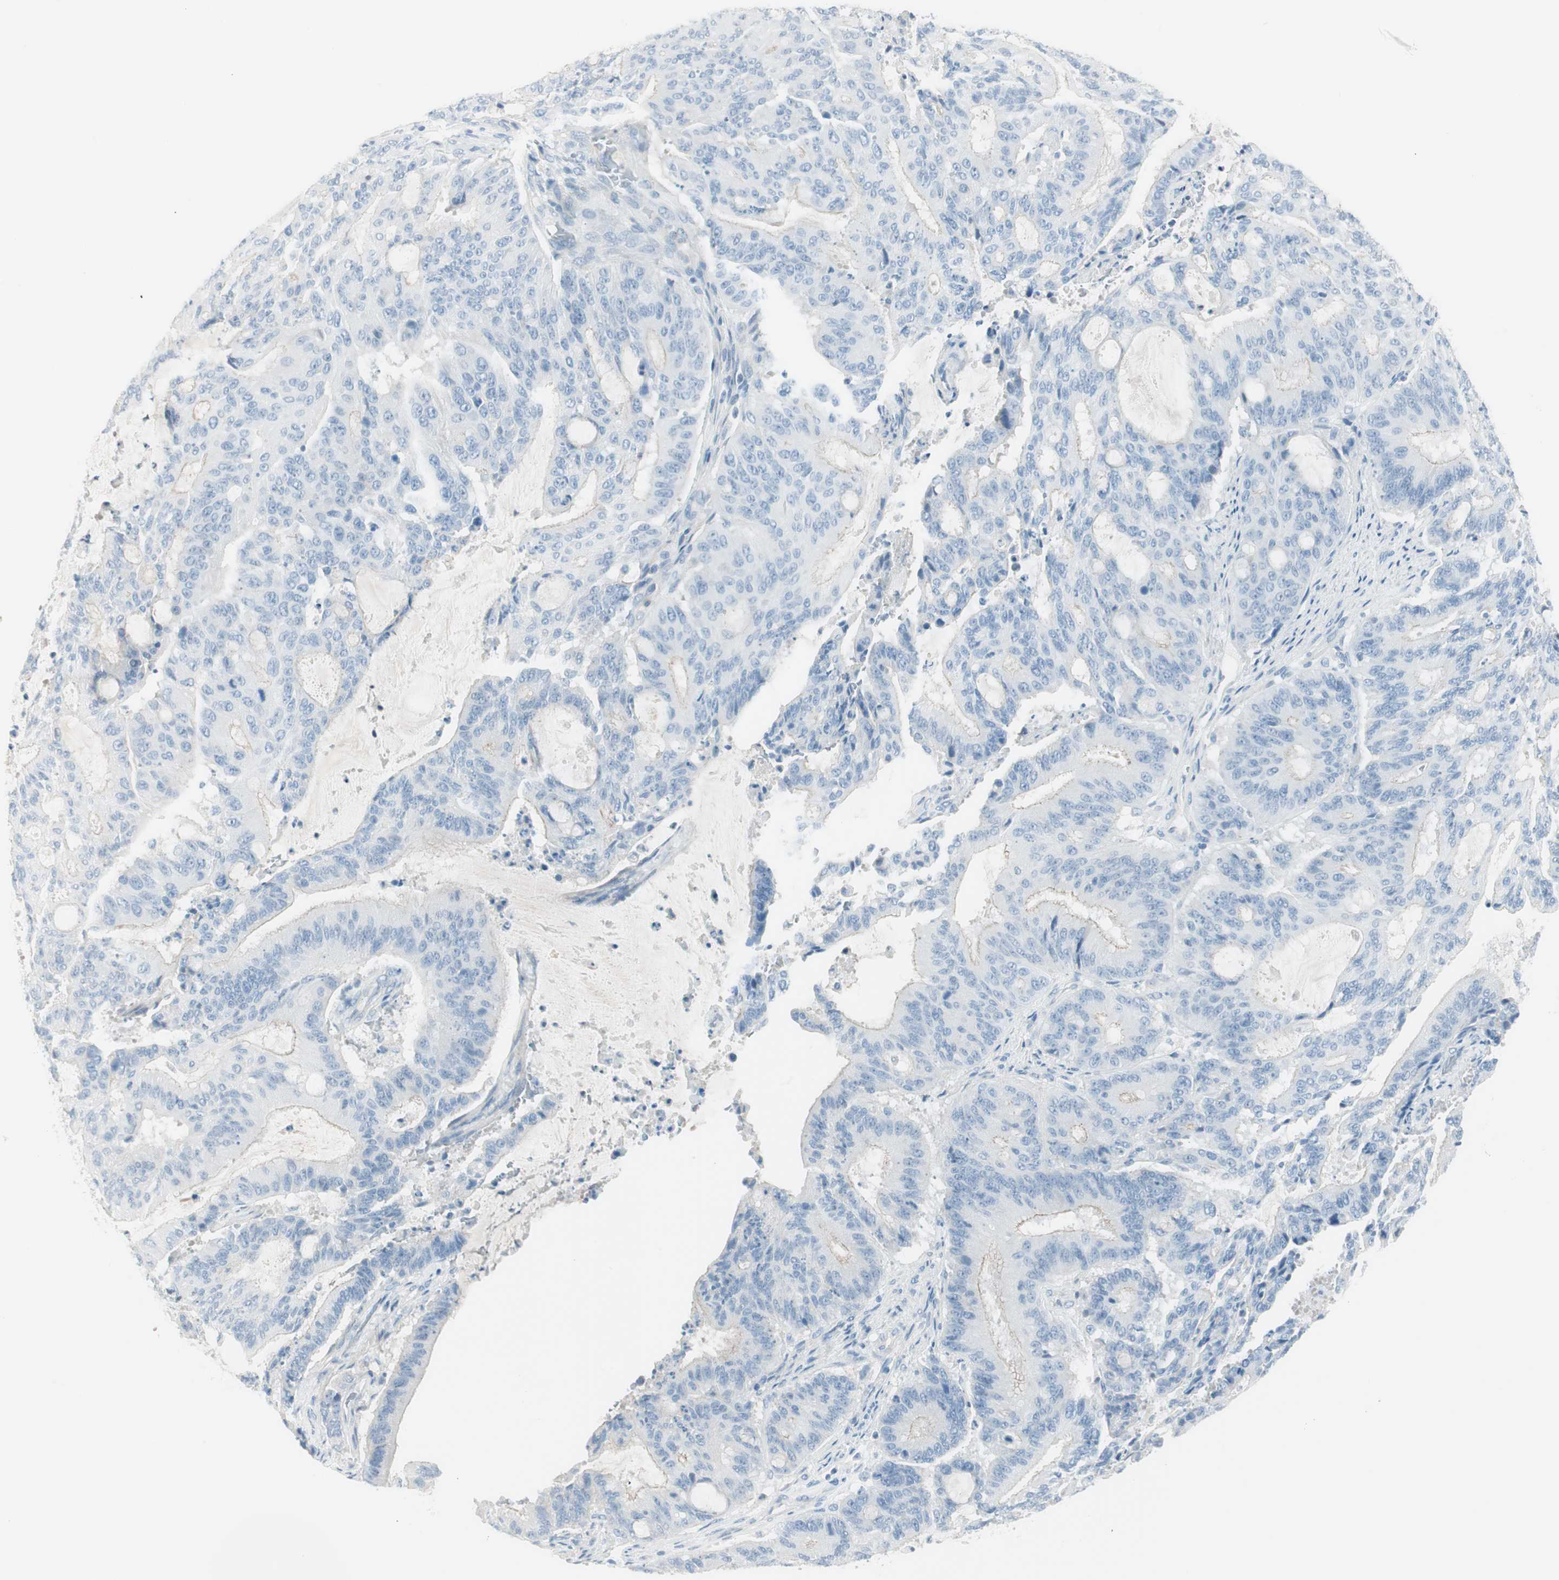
{"staining": {"intensity": "weak", "quantity": "25%-75%", "location": "cytoplasmic/membranous"}, "tissue": "liver cancer", "cell_type": "Tumor cells", "image_type": "cancer", "snomed": [{"axis": "morphology", "description": "Cholangiocarcinoma"}, {"axis": "topography", "description": "Liver"}], "caption": "Immunohistochemistry (IHC) (DAB) staining of liver cholangiocarcinoma demonstrates weak cytoplasmic/membranous protein positivity in about 25%-75% of tumor cells.", "gene": "ITLN2", "patient": {"sex": "female", "age": 73}}